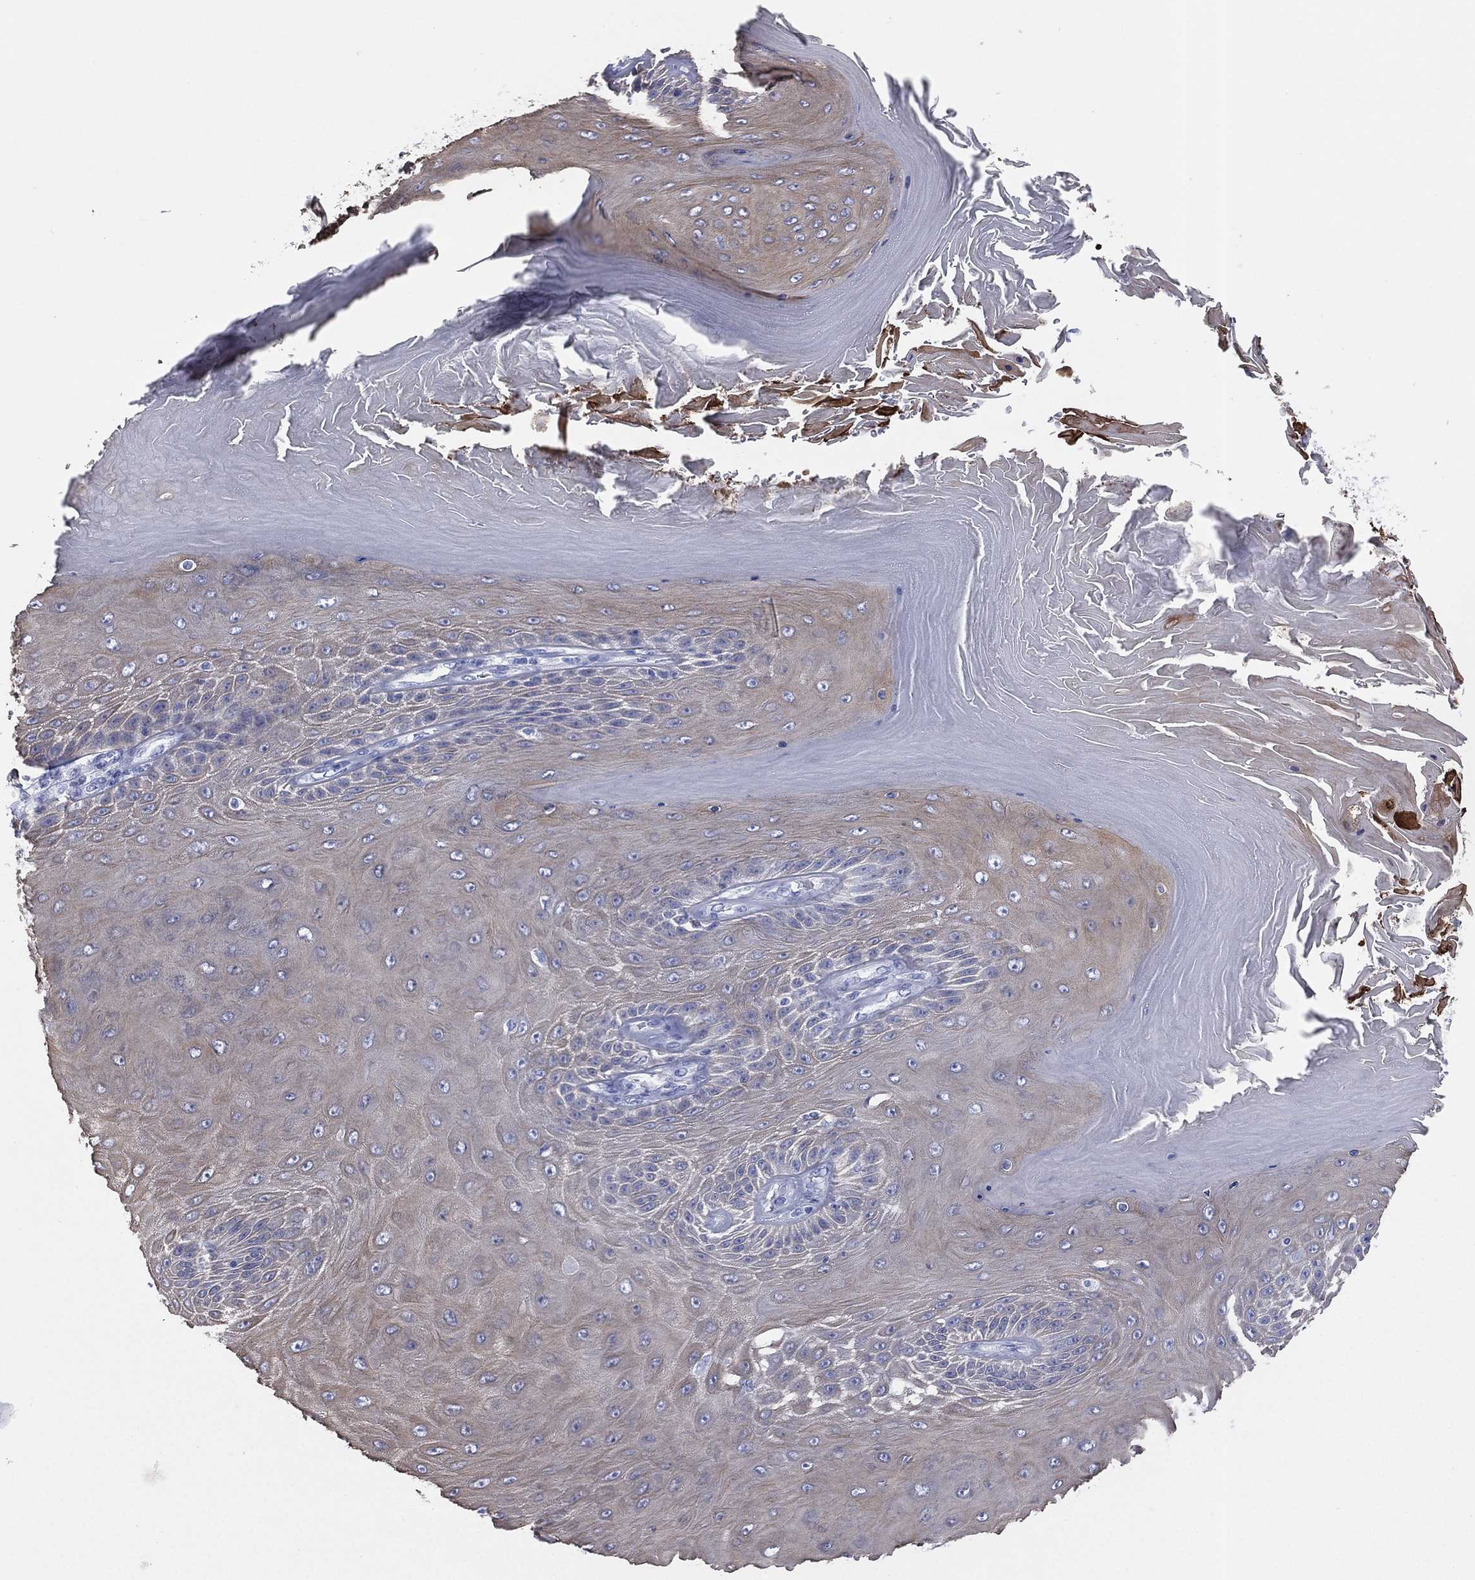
{"staining": {"intensity": "weak", "quantity": "25%-75%", "location": "cytoplasmic/membranous"}, "tissue": "skin cancer", "cell_type": "Tumor cells", "image_type": "cancer", "snomed": [{"axis": "morphology", "description": "Squamous cell carcinoma, NOS"}, {"axis": "topography", "description": "Skin"}], "caption": "Immunohistochemistry (IHC) (DAB (3,3'-diaminobenzidine)) staining of skin cancer exhibits weak cytoplasmic/membranous protein staining in about 25%-75% of tumor cells.", "gene": "CD79A", "patient": {"sex": "male", "age": 62}}